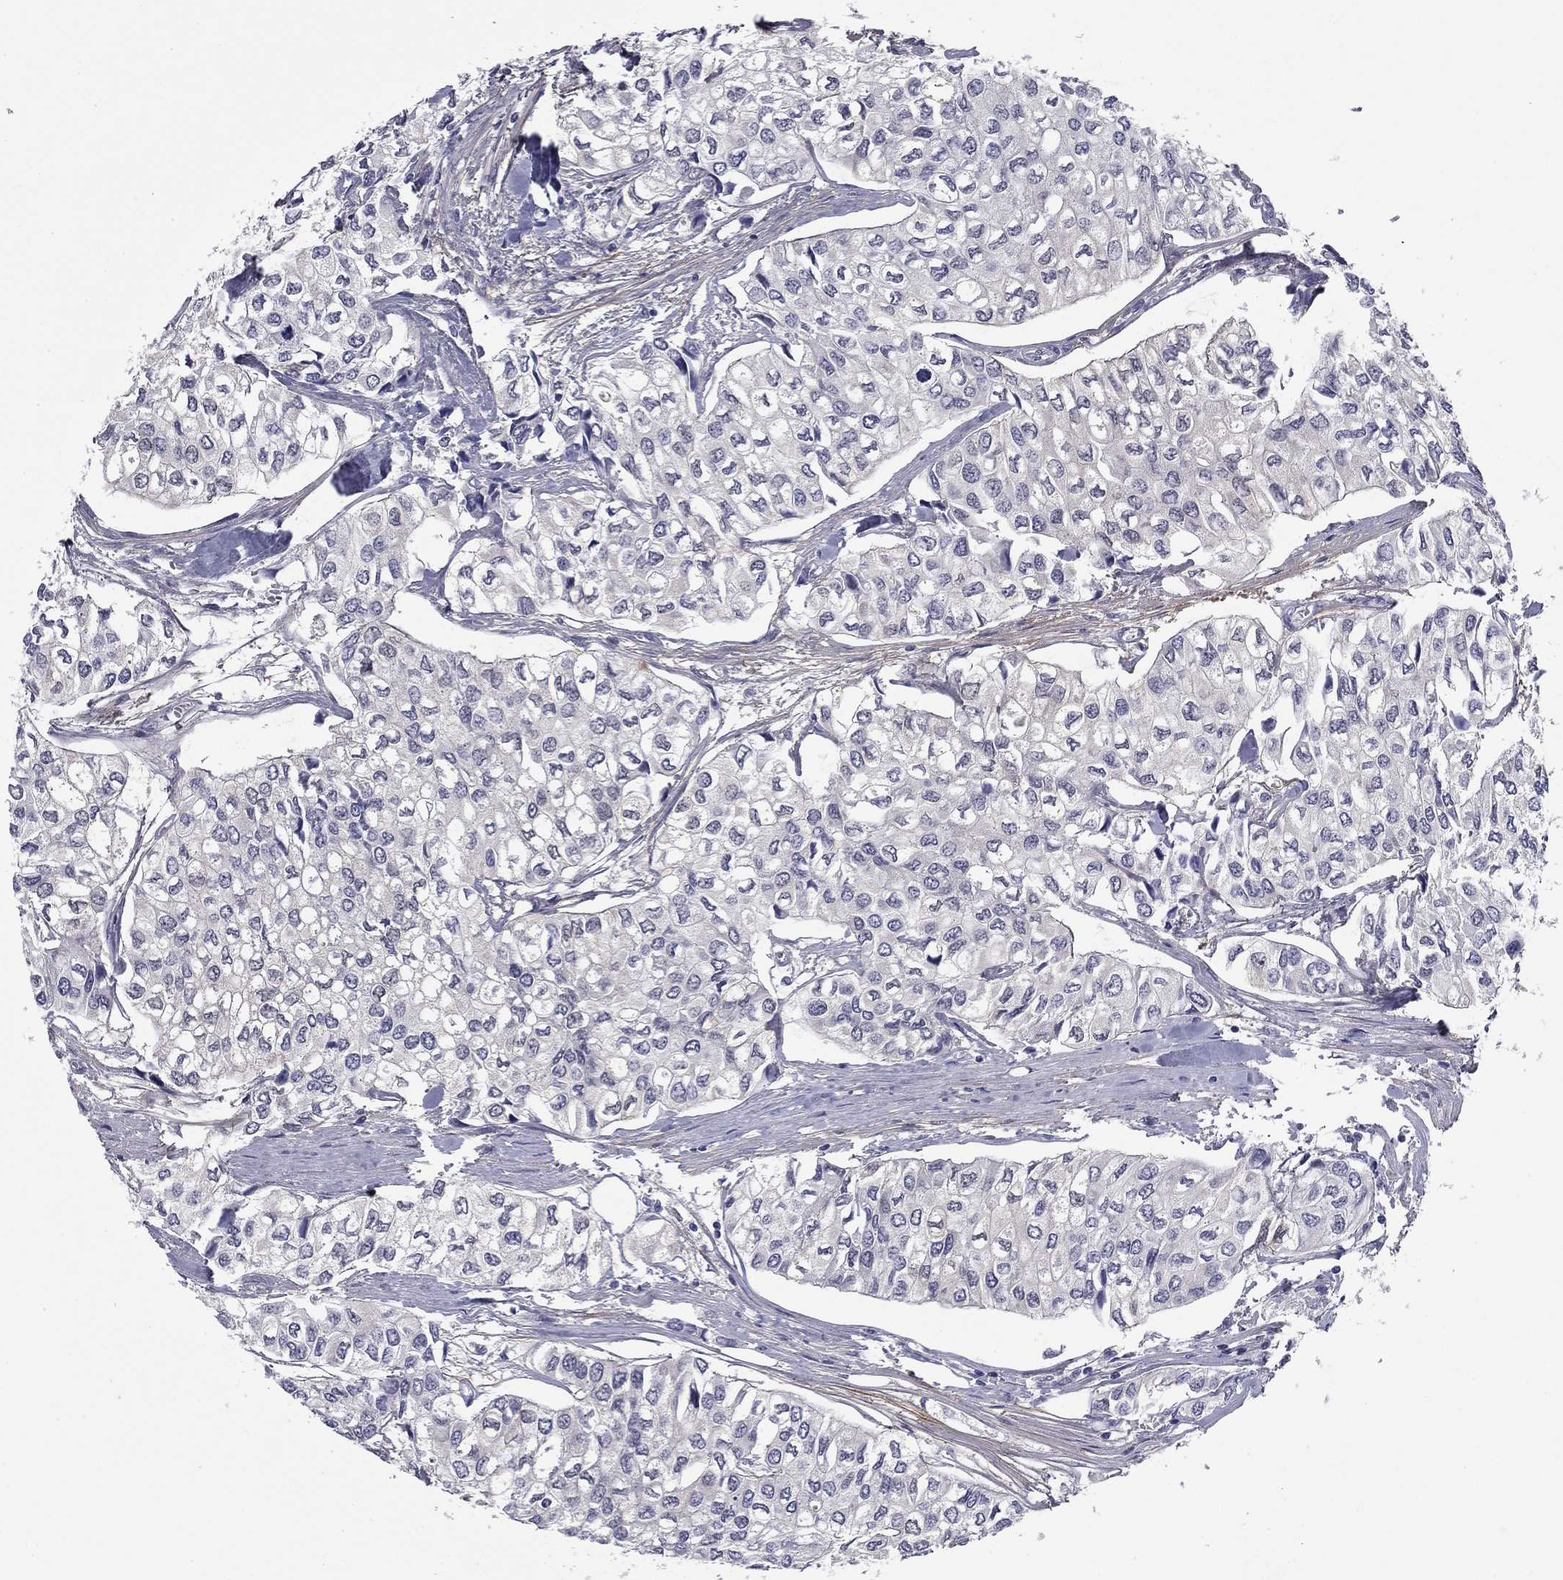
{"staining": {"intensity": "negative", "quantity": "none", "location": "none"}, "tissue": "urothelial cancer", "cell_type": "Tumor cells", "image_type": "cancer", "snomed": [{"axis": "morphology", "description": "Urothelial carcinoma, High grade"}, {"axis": "topography", "description": "Urinary bladder"}], "caption": "Immunohistochemistry (IHC) photomicrograph of high-grade urothelial carcinoma stained for a protein (brown), which displays no expression in tumor cells.", "gene": "REXO5", "patient": {"sex": "male", "age": 73}}